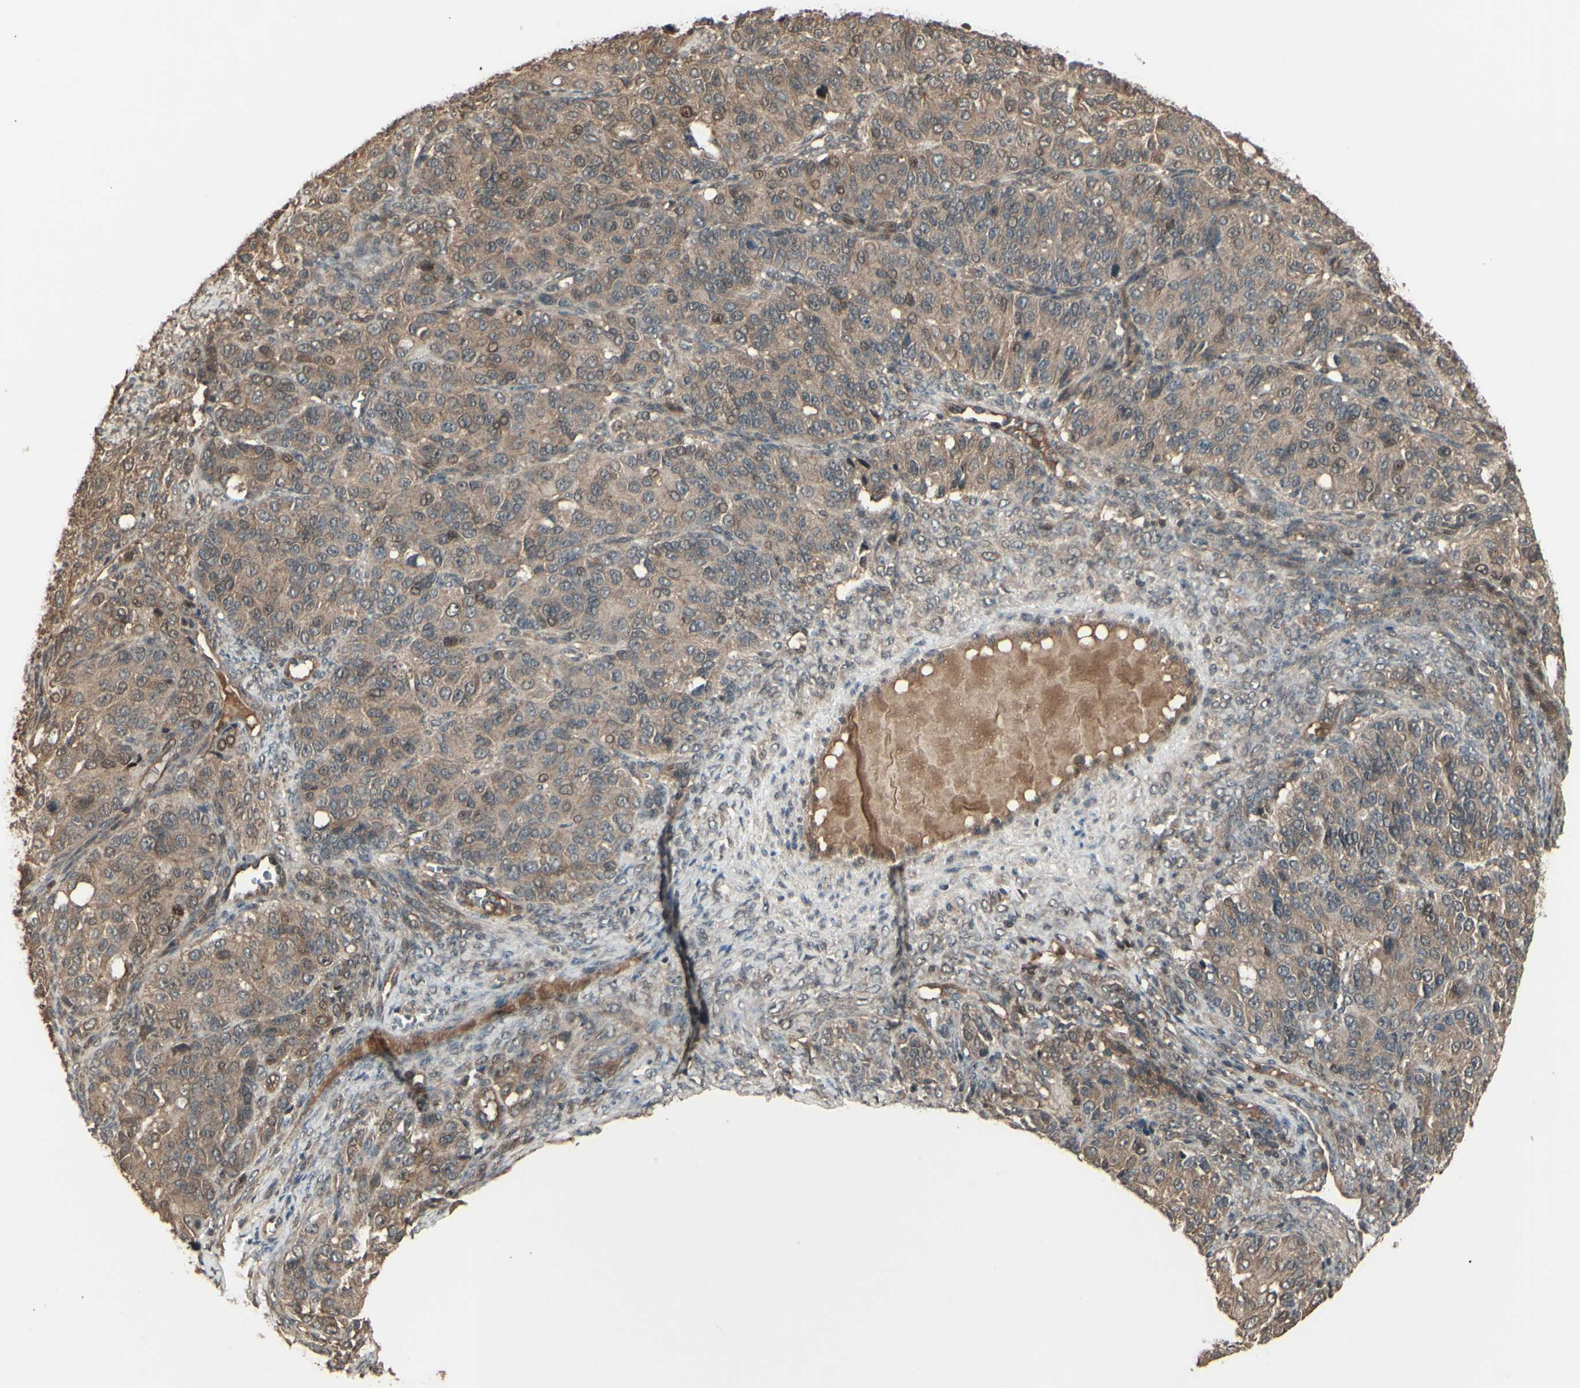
{"staining": {"intensity": "weak", "quantity": ">75%", "location": "cytoplasmic/membranous,nuclear"}, "tissue": "ovarian cancer", "cell_type": "Tumor cells", "image_type": "cancer", "snomed": [{"axis": "morphology", "description": "Carcinoma, endometroid"}, {"axis": "topography", "description": "Ovary"}], "caption": "Brown immunohistochemical staining in human ovarian cancer (endometroid carcinoma) reveals weak cytoplasmic/membranous and nuclear expression in about >75% of tumor cells. (DAB IHC with brightfield microscopy, high magnification).", "gene": "GNAS", "patient": {"sex": "female", "age": 51}}